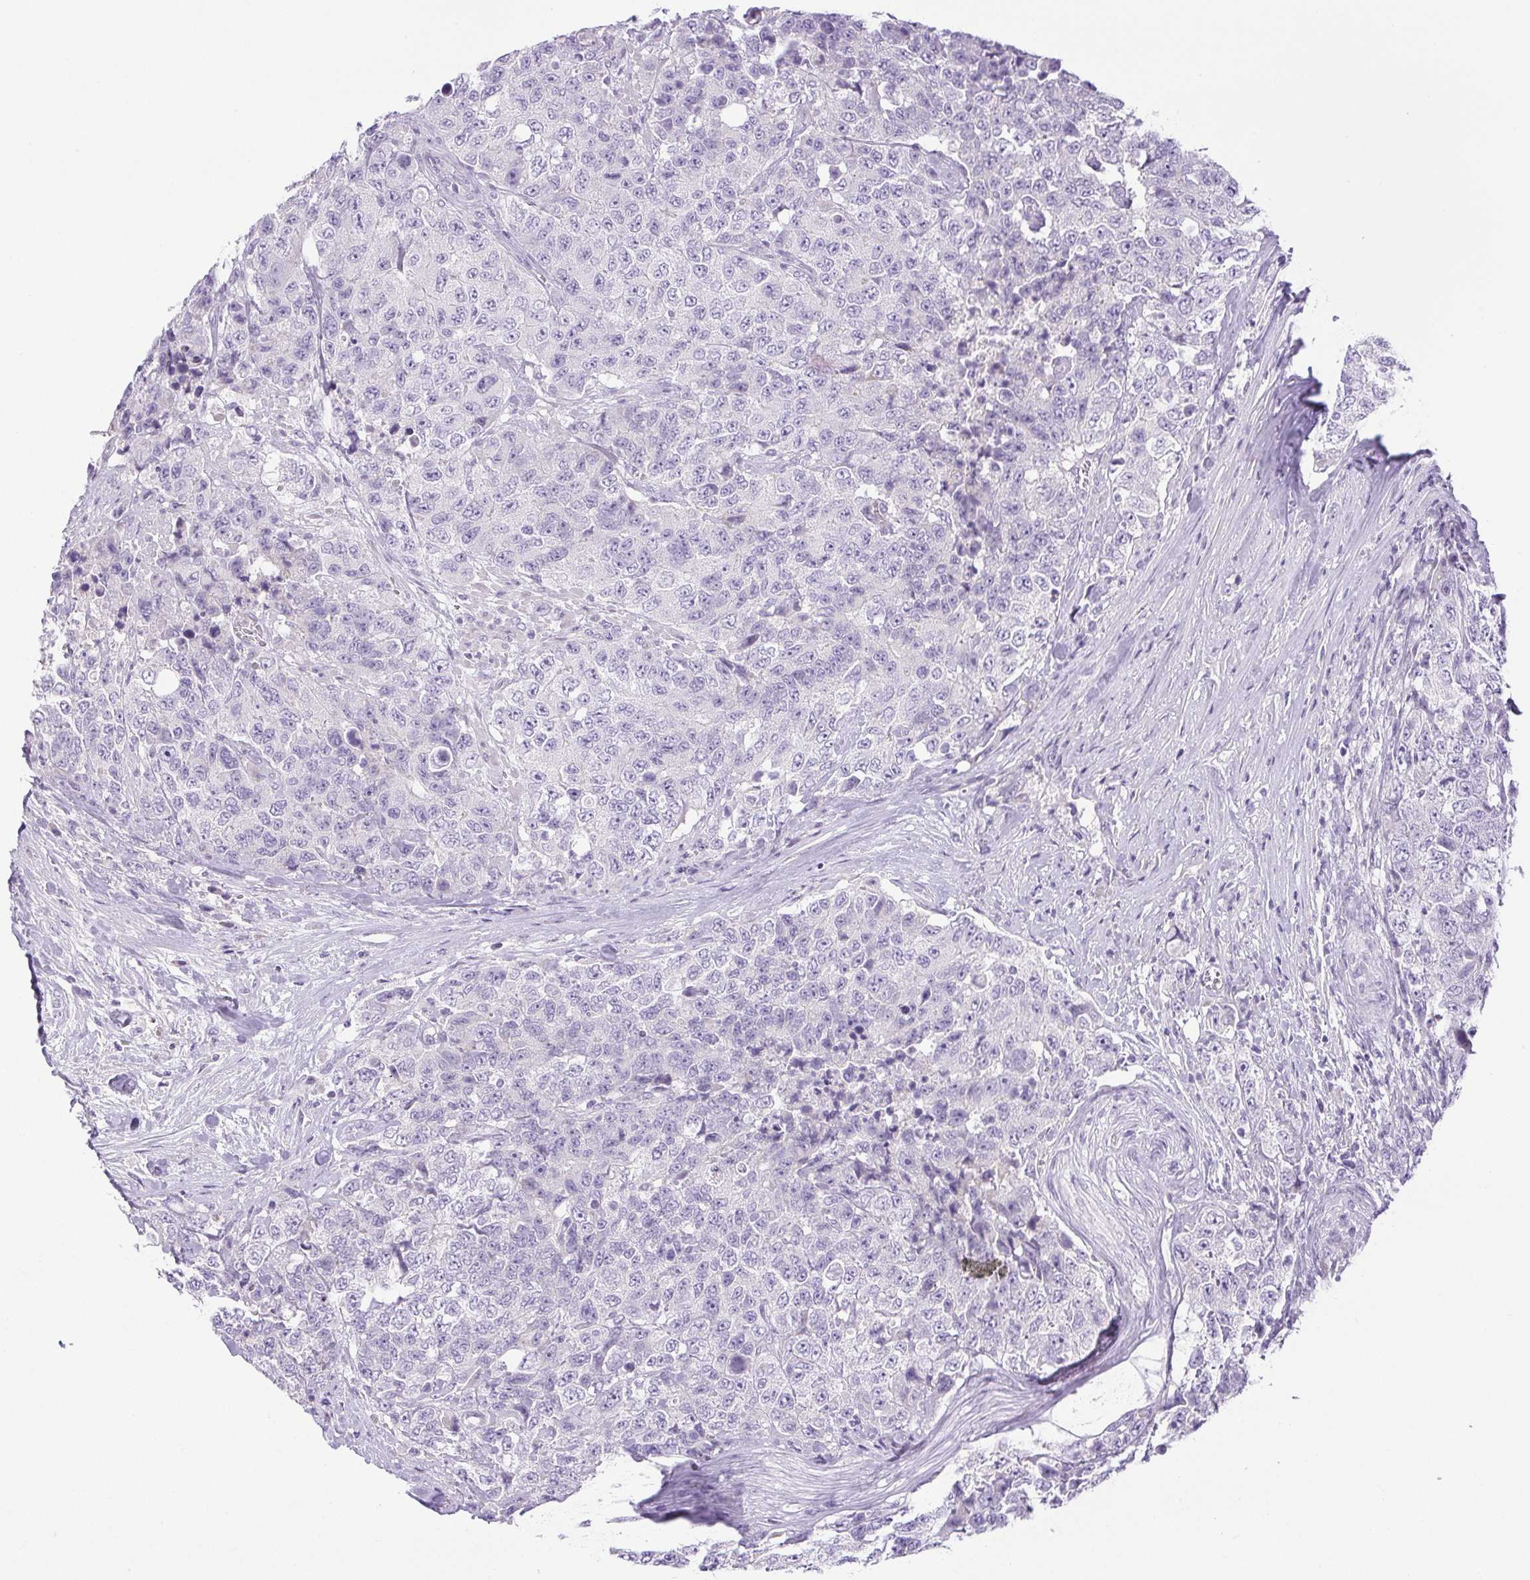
{"staining": {"intensity": "negative", "quantity": "none", "location": "none"}, "tissue": "urothelial cancer", "cell_type": "Tumor cells", "image_type": "cancer", "snomed": [{"axis": "morphology", "description": "Urothelial carcinoma, High grade"}, {"axis": "topography", "description": "Urinary bladder"}], "caption": "Immunohistochemistry image of urothelial cancer stained for a protein (brown), which demonstrates no positivity in tumor cells.", "gene": "PAPPA2", "patient": {"sex": "female", "age": 78}}